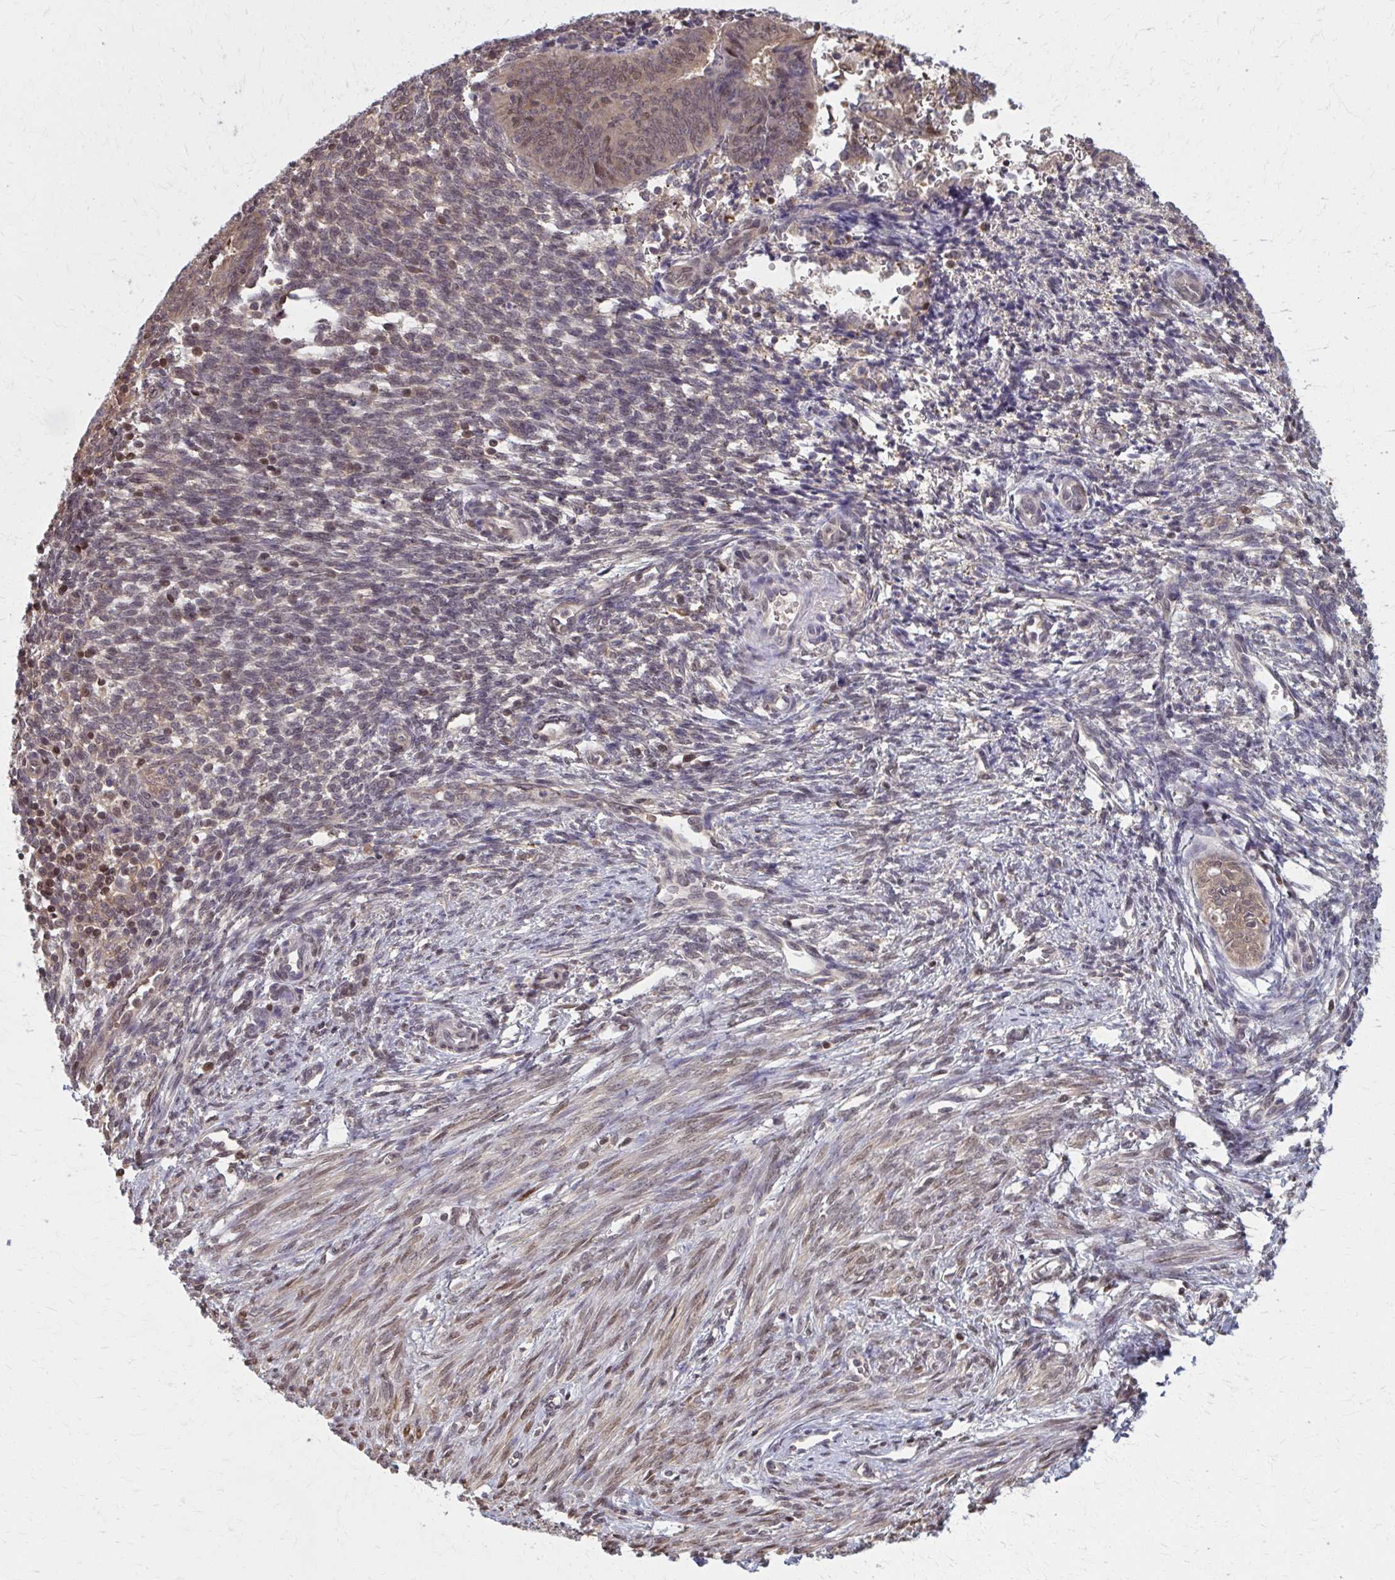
{"staining": {"intensity": "moderate", "quantity": ">75%", "location": "cytoplasmic/membranous,nuclear"}, "tissue": "endometrial cancer", "cell_type": "Tumor cells", "image_type": "cancer", "snomed": [{"axis": "morphology", "description": "Adenocarcinoma, NOS"}, {"axis": "topography", "description": "Endometrium"}], "caption": "Approximately >75% of tumor cells in human endometrial cancer (adenocarcinoma) exhibit moderate cytoplasmic/membranous and nuclear protein positivity as visualized by brown immunohistochemical staining.", "gene": "MDH1", "patient": {"sex": "female", "age": 50}}